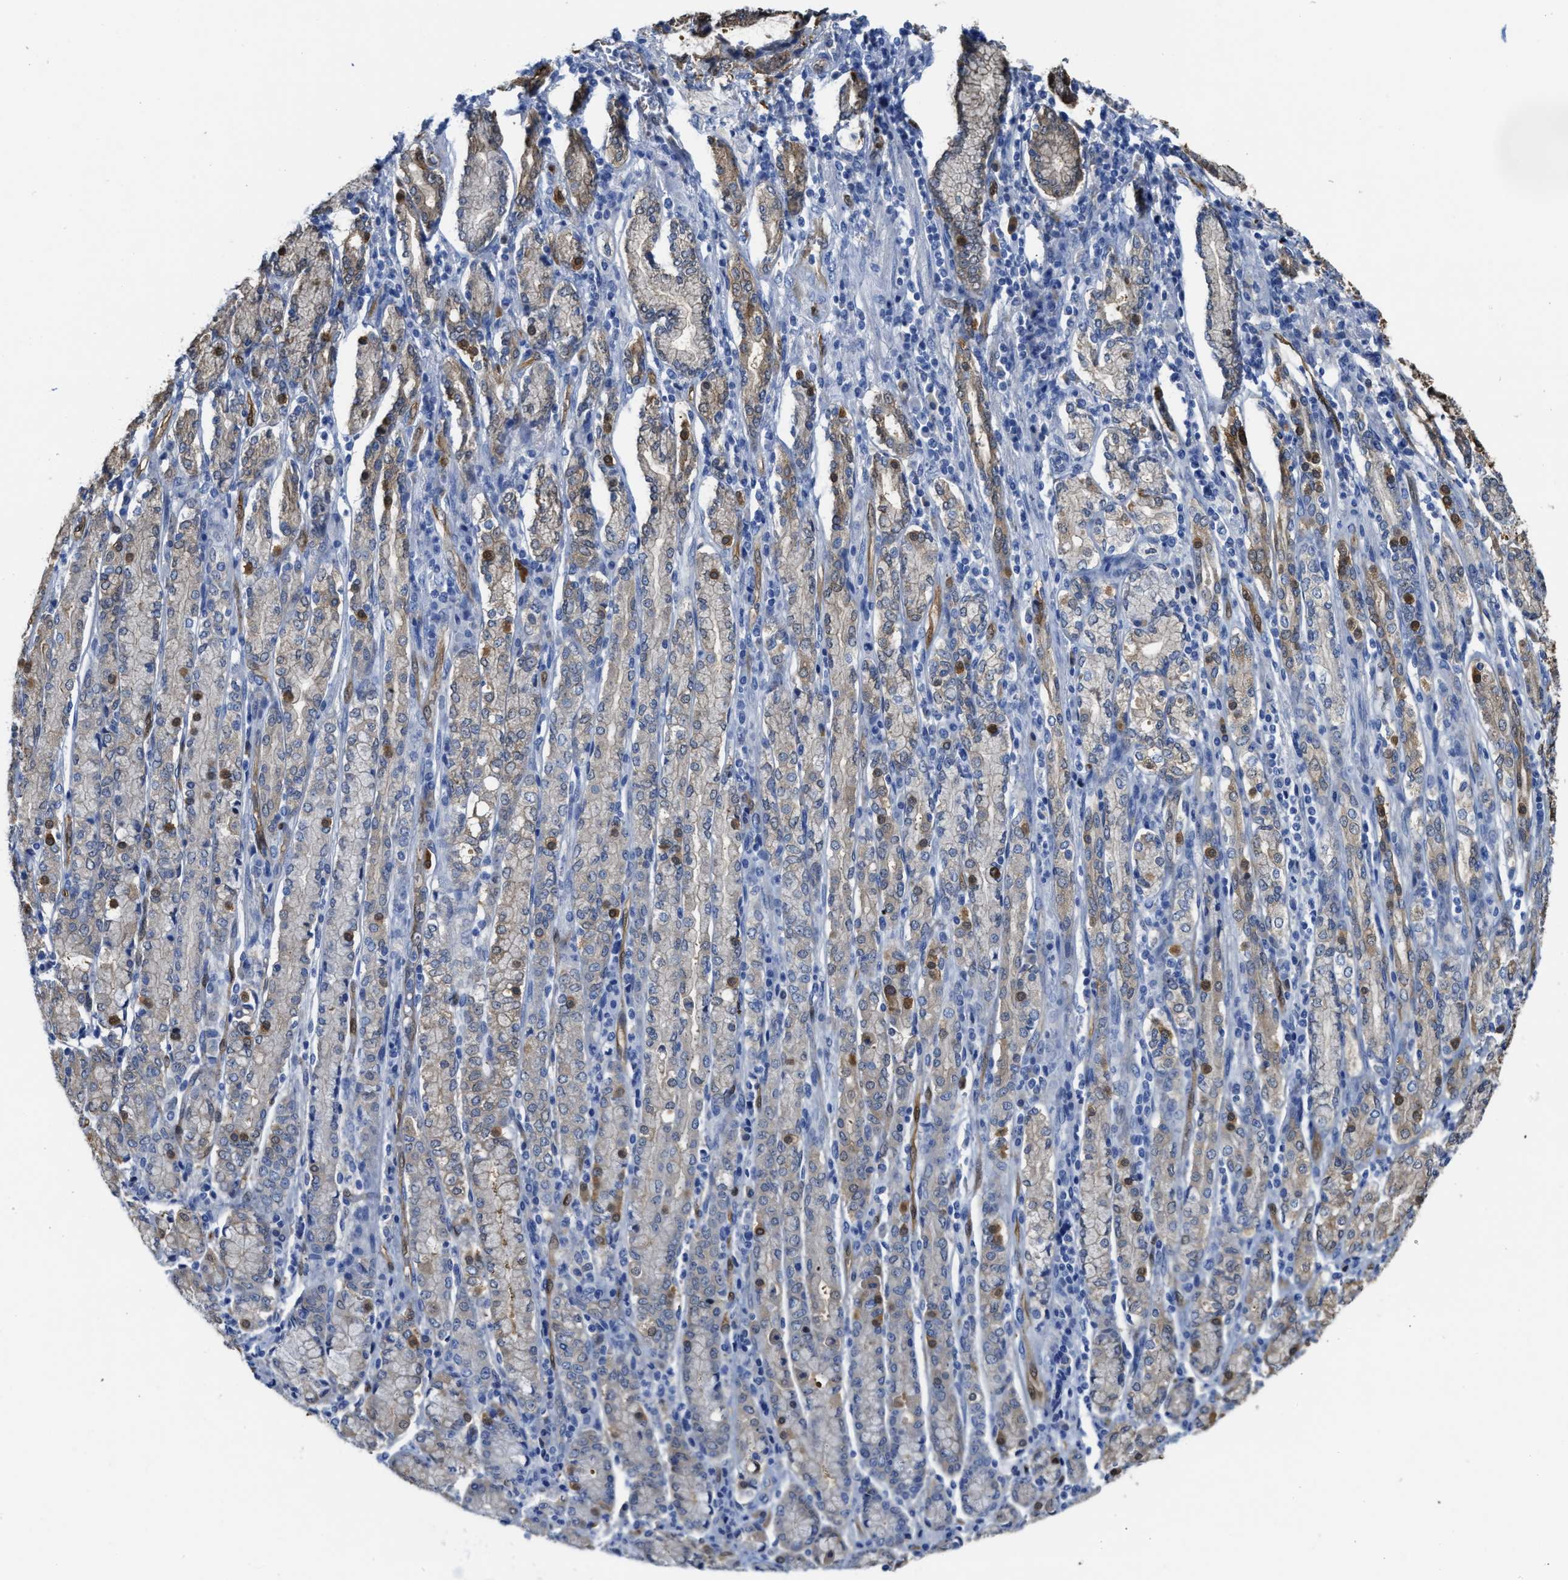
{"staining": {"intensity": "weak", "quantity": "25%-75%", "location": "cytoplasmic/membranous,nuclear"}, "tissue": "stomach cancer", "cell_type": "Tumor cells", "image_type": "cancer", "snomed": [{"axis": "morphology", "description": "Normal tissue, NOS"}, {"axis": "morphology", "description": "Adenocarcinoma, NOS"}, {"axis": "topography", "description": "Stomach"}], "caption": "Immunohistochemical staining of human adenocarcinoma (stomach) displays weak cytoplasmic/membranous and nuclear protein staining in approximately 25%-75% of tumor cells.", "gene": "ASS1", "patient": {"sex": "male", "age": 62}}